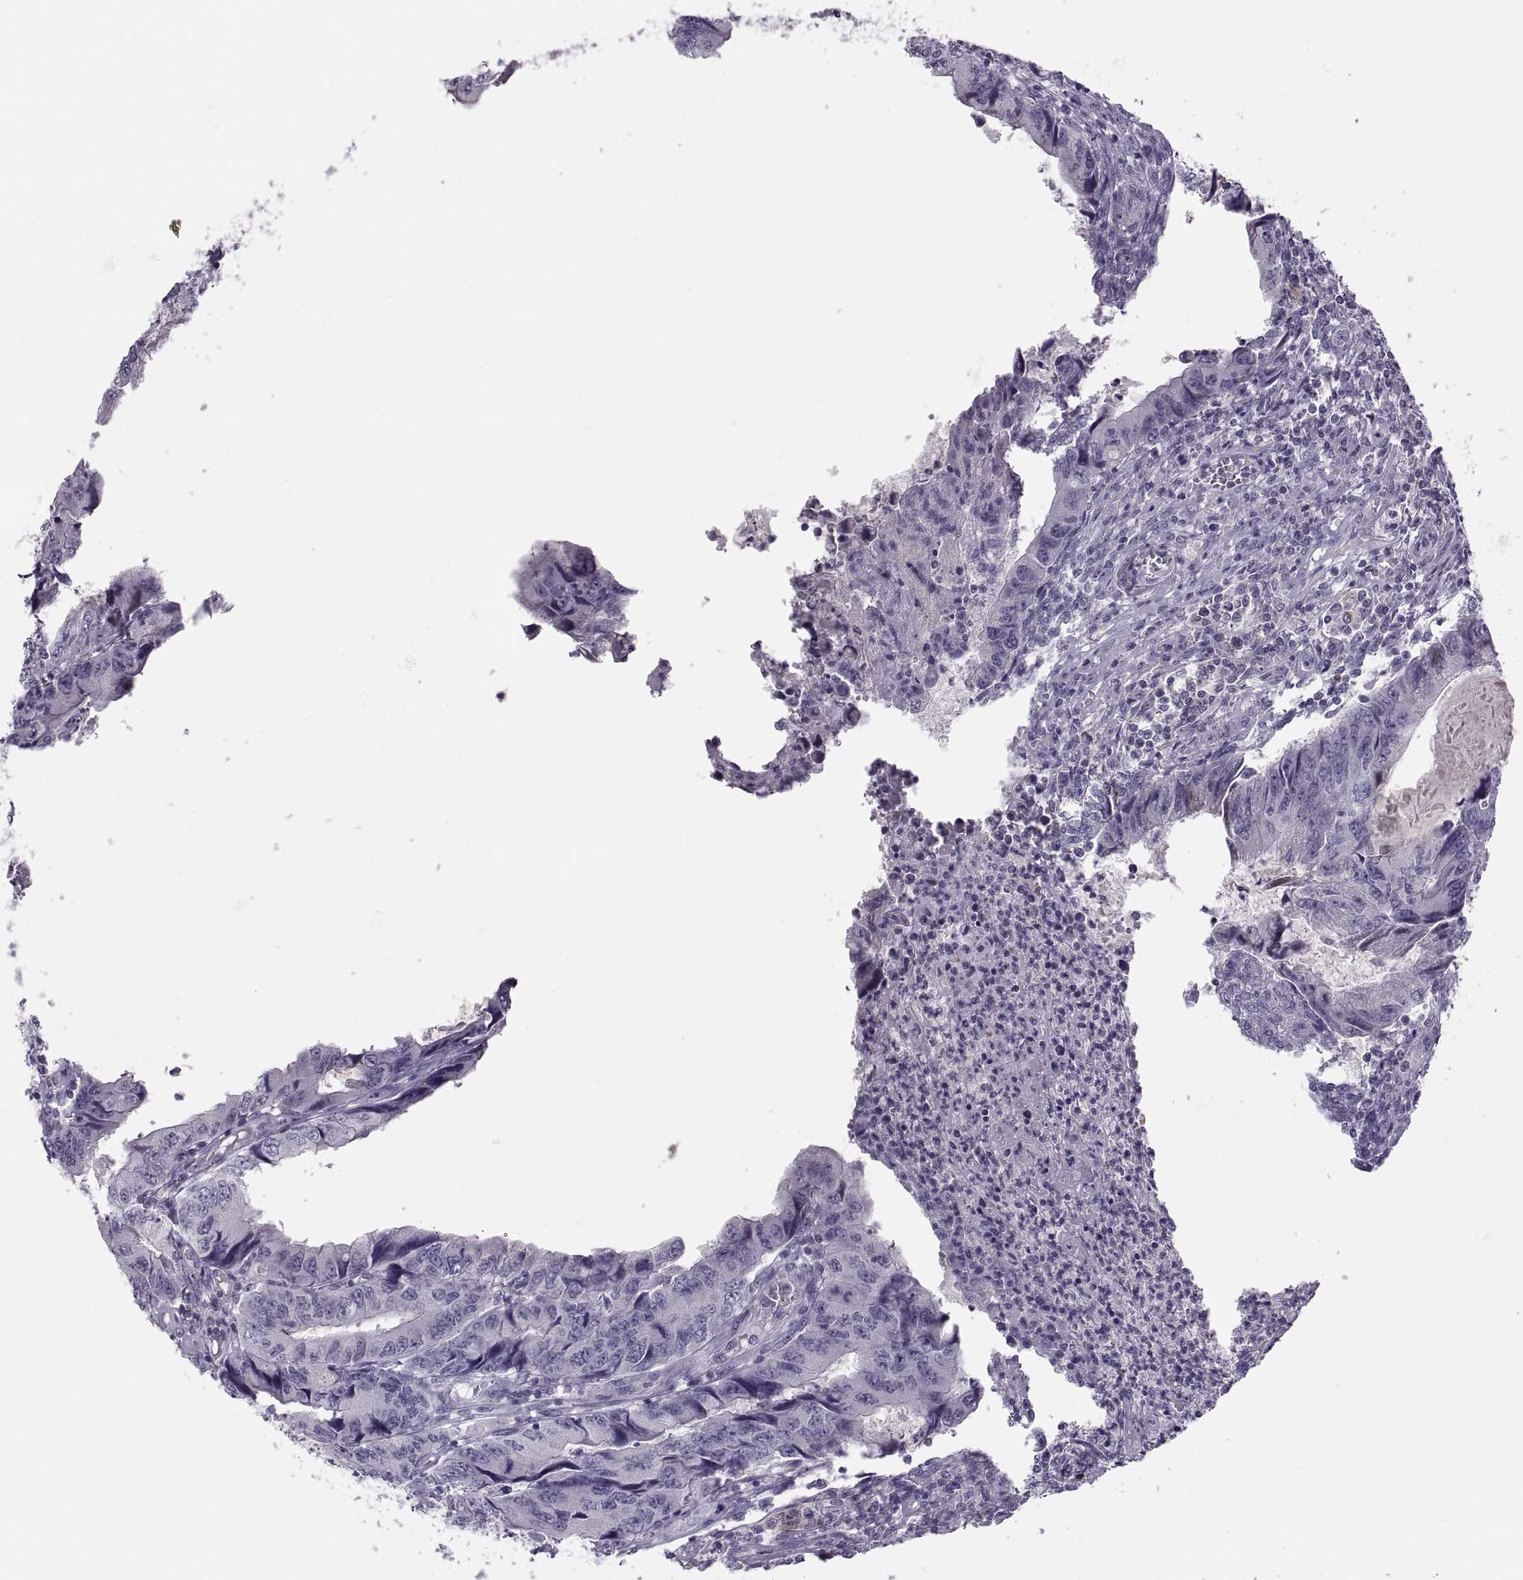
{"staining": {"intensity": "negative", "quantity": "none", "location": "none"}, "tissue": "colorectal cancer", "cell_type": "Tumor cells", "image_type": "cancer", "snomed": [{"axis": "morphology", "description": "Adenocarcinoma, NOS"}, {"axis": "topography", "description": "Colon"}], "caption": "Histopathology image shows no protein staining in tumor cells of colorectal cancer tissue.", "gene": "CHCT1", "patient": {"sex": "male", "age": 53}}